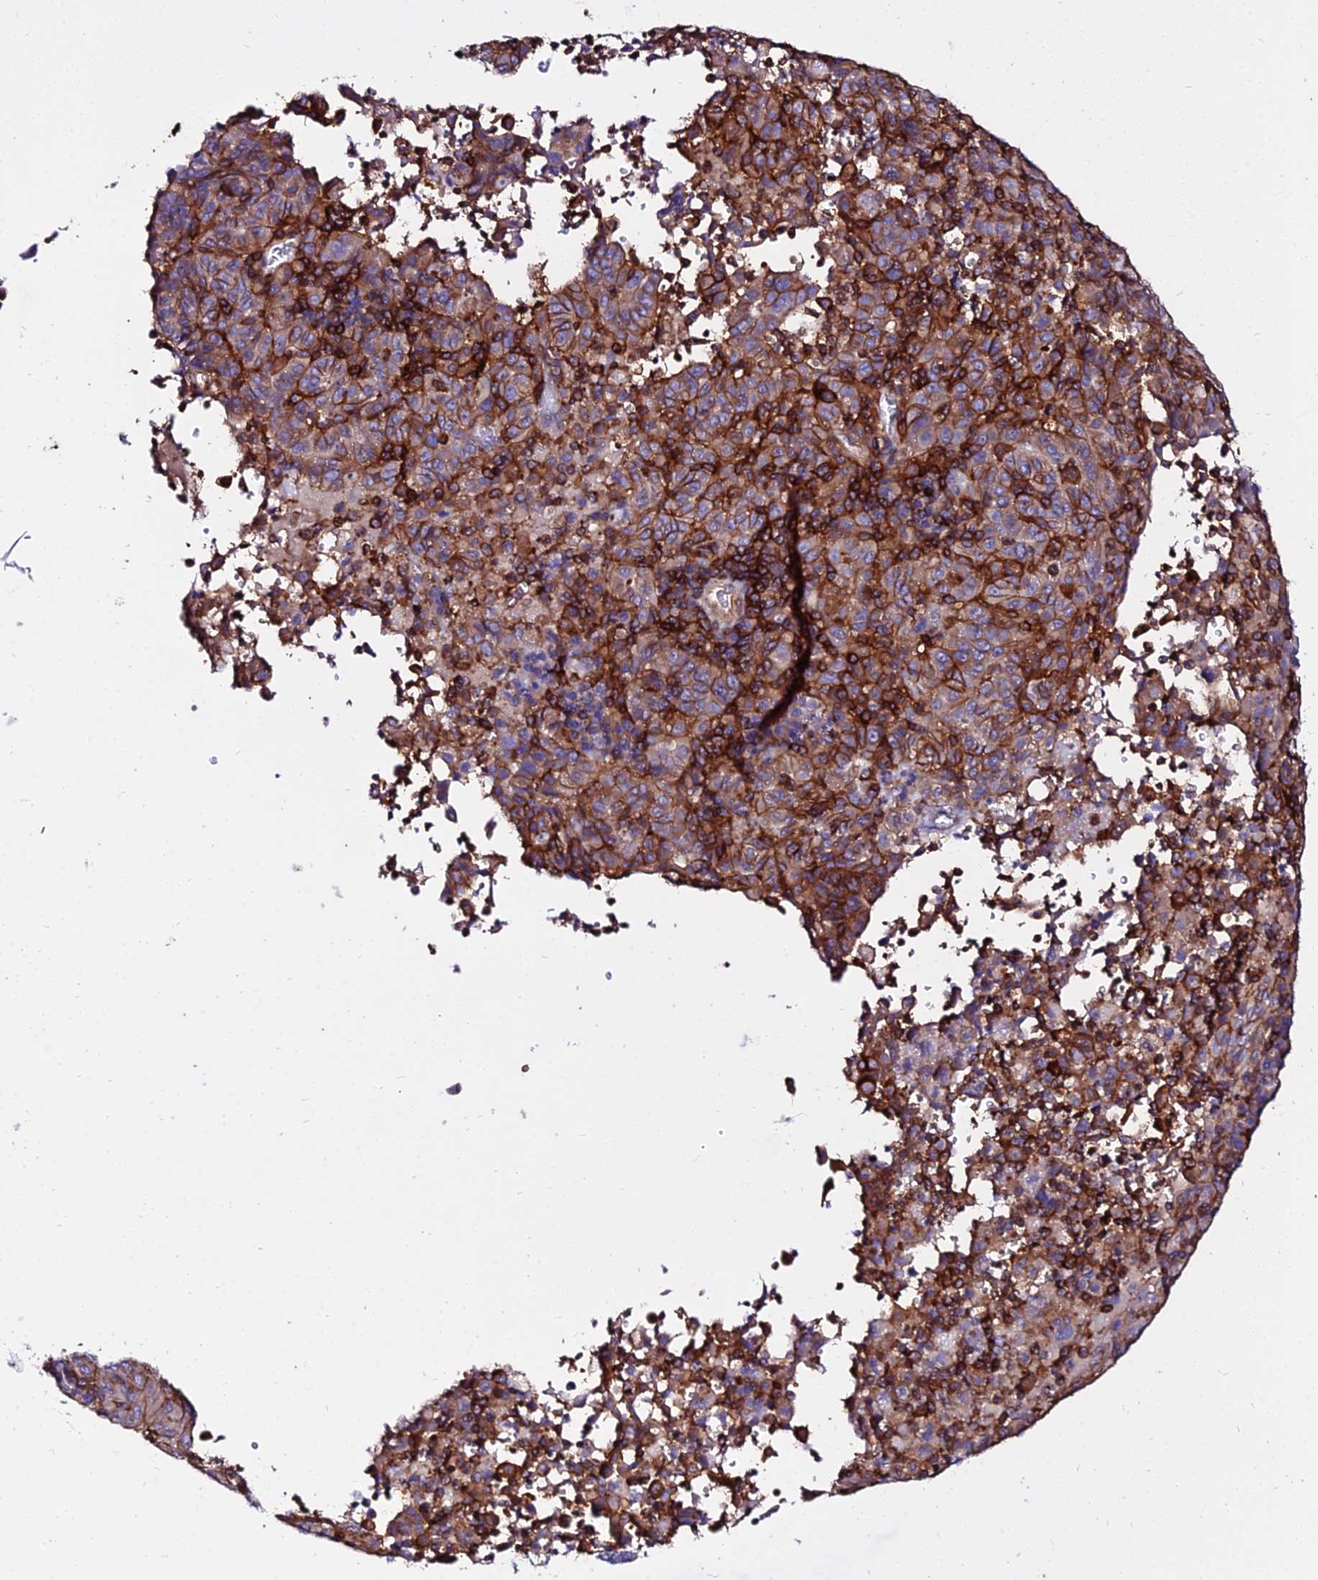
{"staining": {"intensity": "moderate", "quantity": ">75%", "location": "cytoplasmic/membranous"}, "tissue": "pancreatic cancer", "cell_type": "Tumor cells", "image_type": "cancer", "snomed": [{"axis": "morphology", "description": "Adenocarcinoma, NOS"}, {"axis": "topography", "description": "Pancreas"}], "caption": "This is an image of immunohistochemistry (IHC) staining of pancreatic cancer, which shows moderate positivity in the cytoplasmic/membranous of tumor cells.", "gene": "CSRP1", "patient": {"sex": "male", "age": 63}}